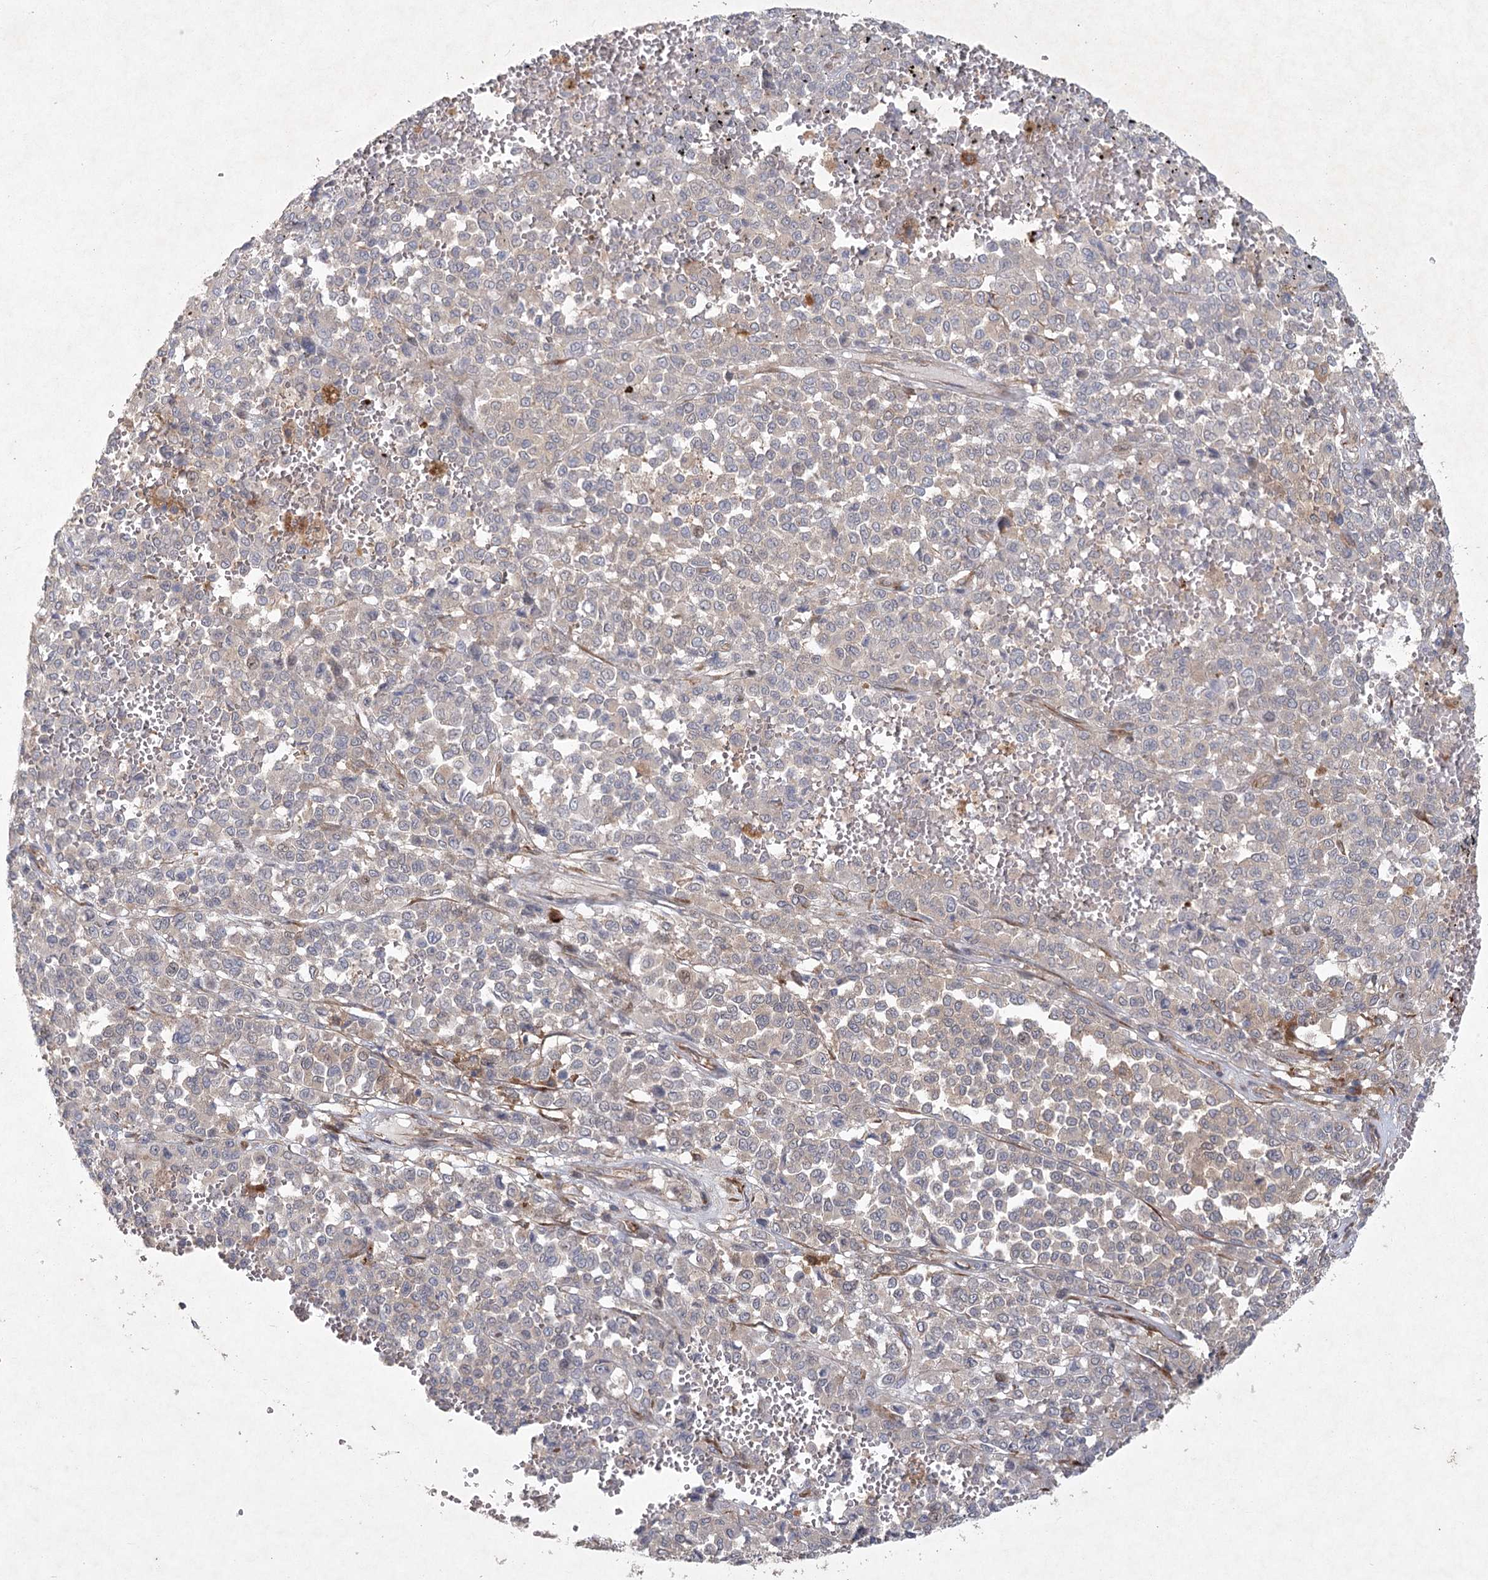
{"staining": {"intensity": "weak", "quantity": "25%-75%", "location": "cytoplasmic/membranous"}, "tissue": "melanoma", "cell_type": "Tumor cells", "image_type": "cancer", "snomed": [{"axis": "morphology", "description": "Malignant melanoma, Metastatic site"}, {"axis": "topography", "description": "Pancreas"}], "caption": "Protein staining of malignant melanoma (metastatic site) tissue demonstrates weak cytoplasmic/membranous expression in about 25%-75% of tumor cells.", "gene": "FAM110C", "patient": {"sex": "female", "age": 30}}